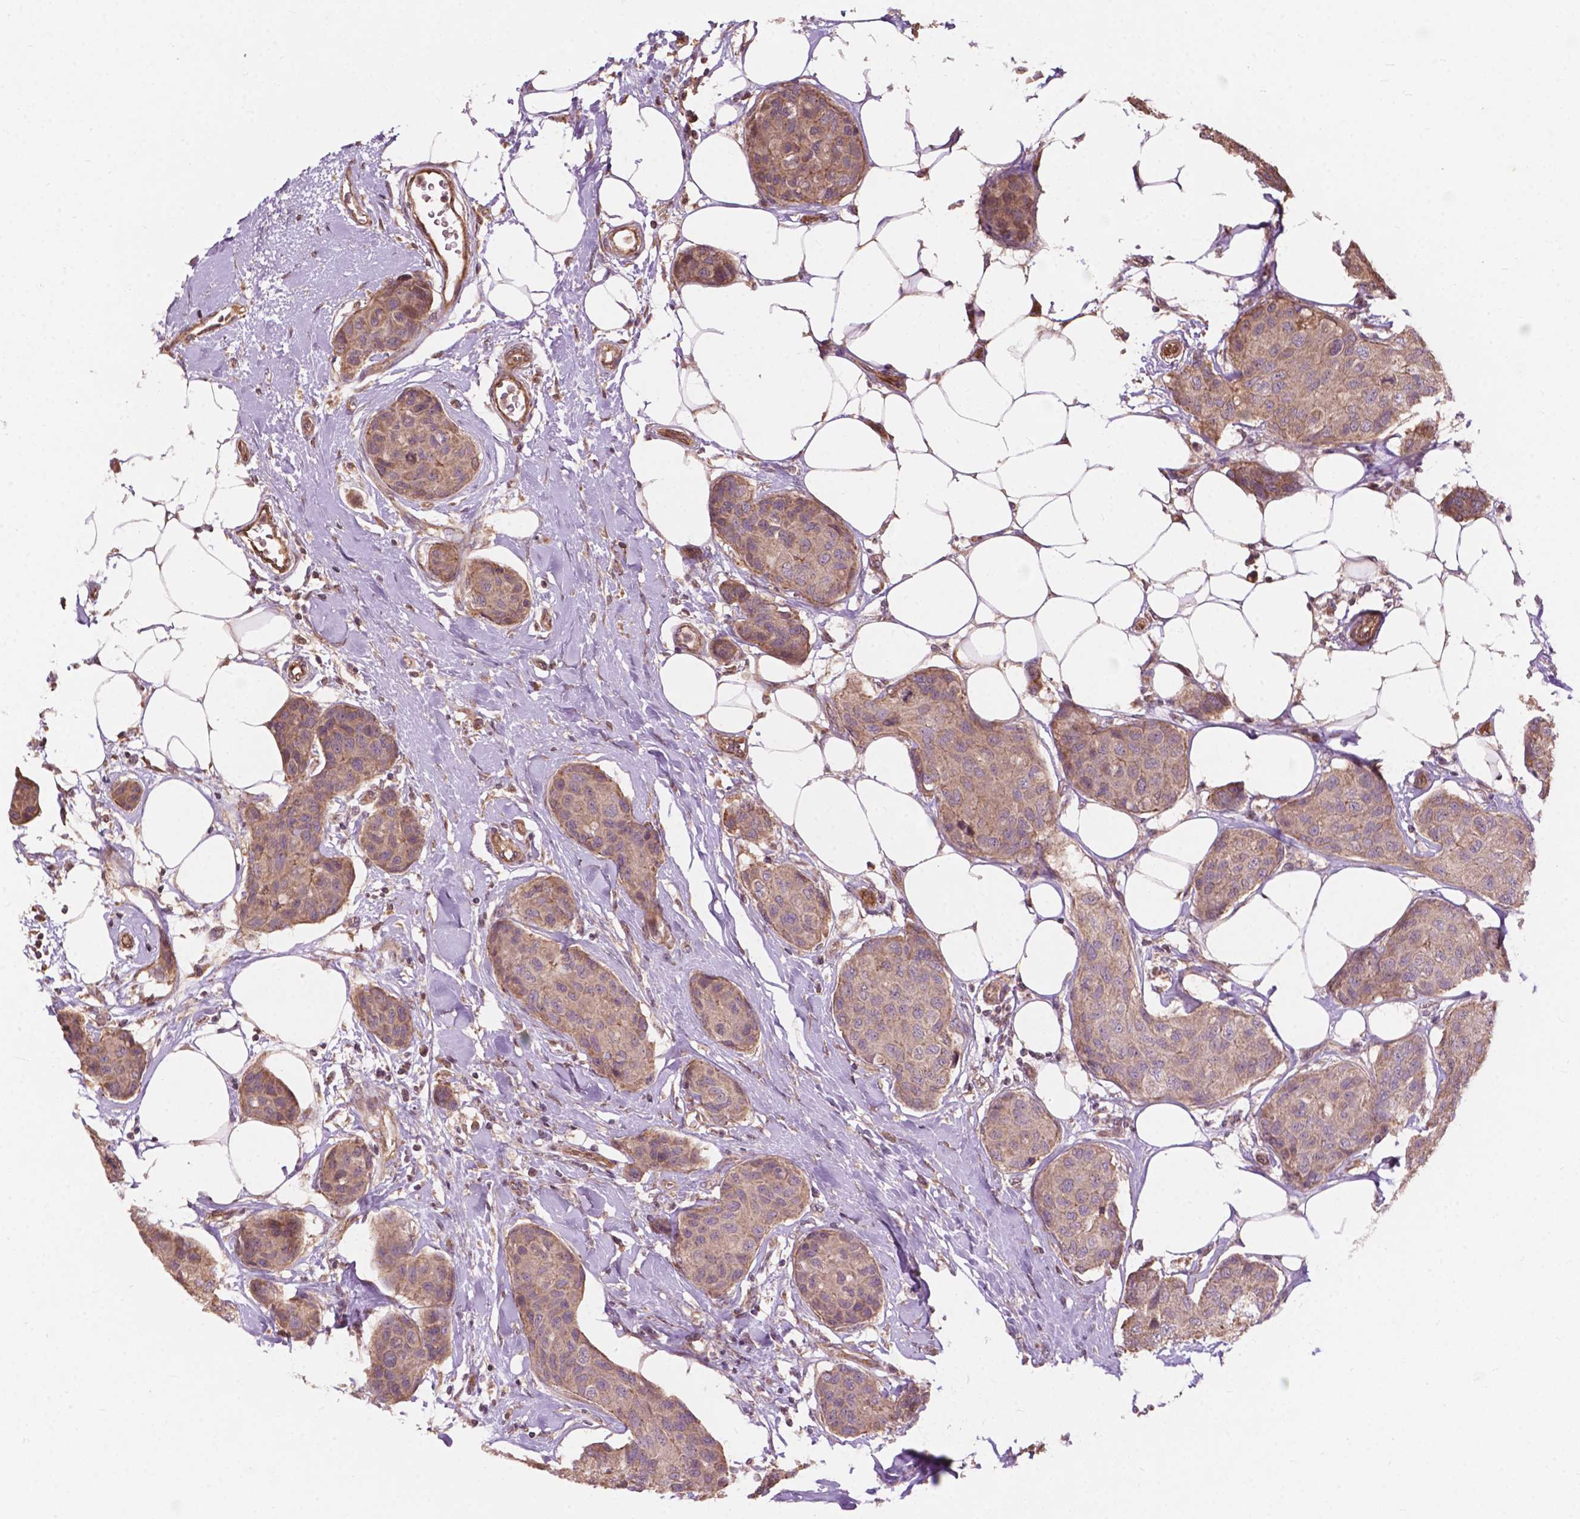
{"staining": {"intensity": "moderate", "quantity": ">75%", "location": "cytoplasmic/membranous"}, "tissue": "breast cancer", "cell_type": "Tumor cells", "image_type": "cancer", "snomed": [{"axis": "morphology", "description": "Duct carcinoma"}, {"axis": "topography", "description": "Breast"}], "caption": "A brown stain labels moderate cytoplasmic/membranous expression of a protein in breast cancer tumor cells.", "gene": "CDC42BPA", "patient": {"sex": "female", "age": 80}}